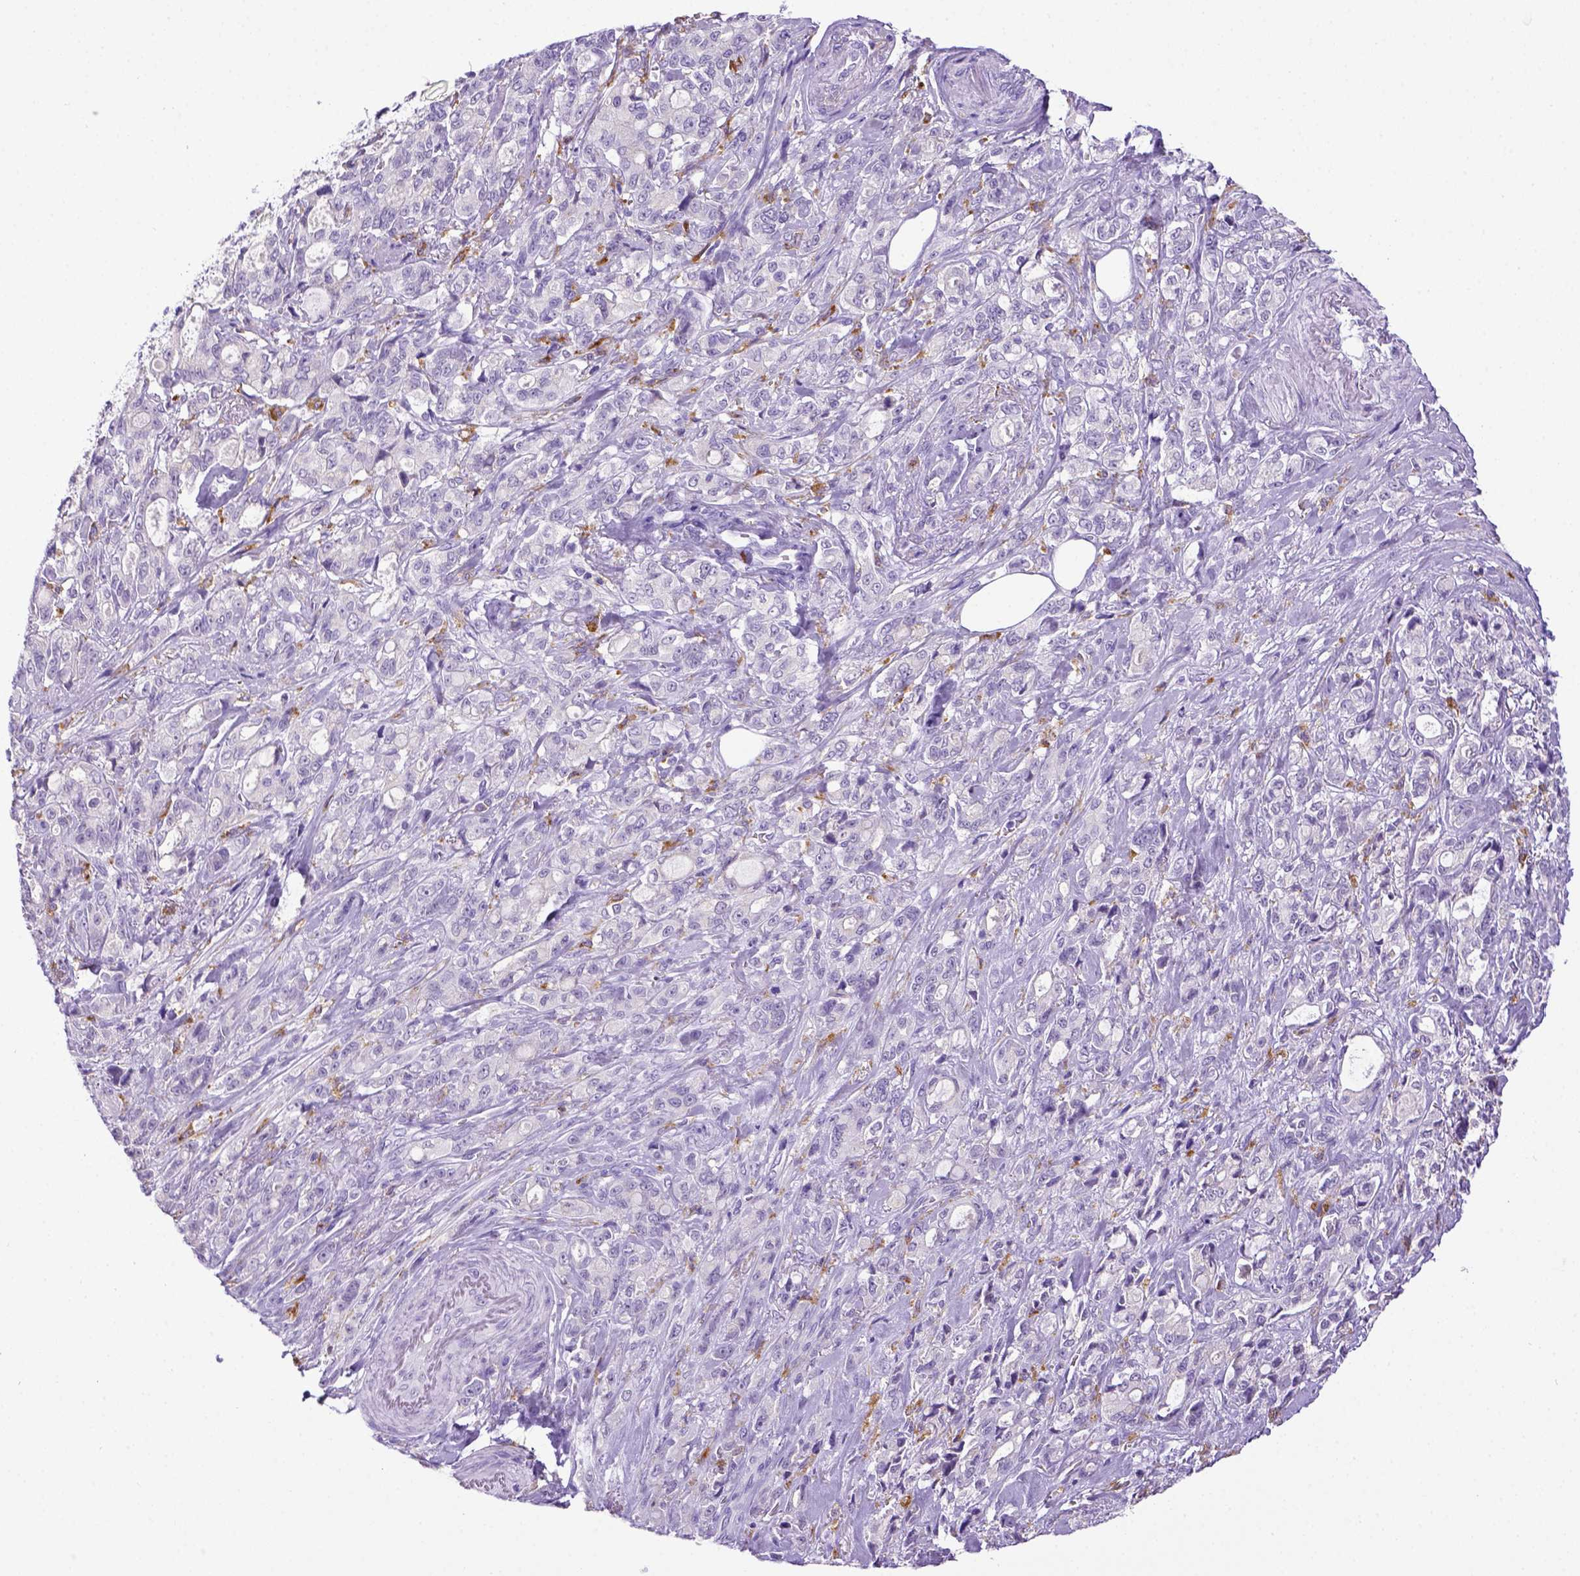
{"staining": {"intensity": "negative", "quantity": "none", "location": "none"}, "tissue": "stomach cancer", "cell_type": "Tumor cells", "image_type": "cancer", "snomed": [{"axis": "morphology", "description": "Adenocarcinoma, NOS"}, {"axis": "topography", "description": "Stomach"}], "caption": "DAB (3,3'-diaminobenzidine) immunohistochemical staining of adenocarcinoma (stomach) demonstrates no significant positivity in tumor cells. Nuclei are stained in blue.", "gene": "CD68", "patient": {"sex": "male", "age": 63}}